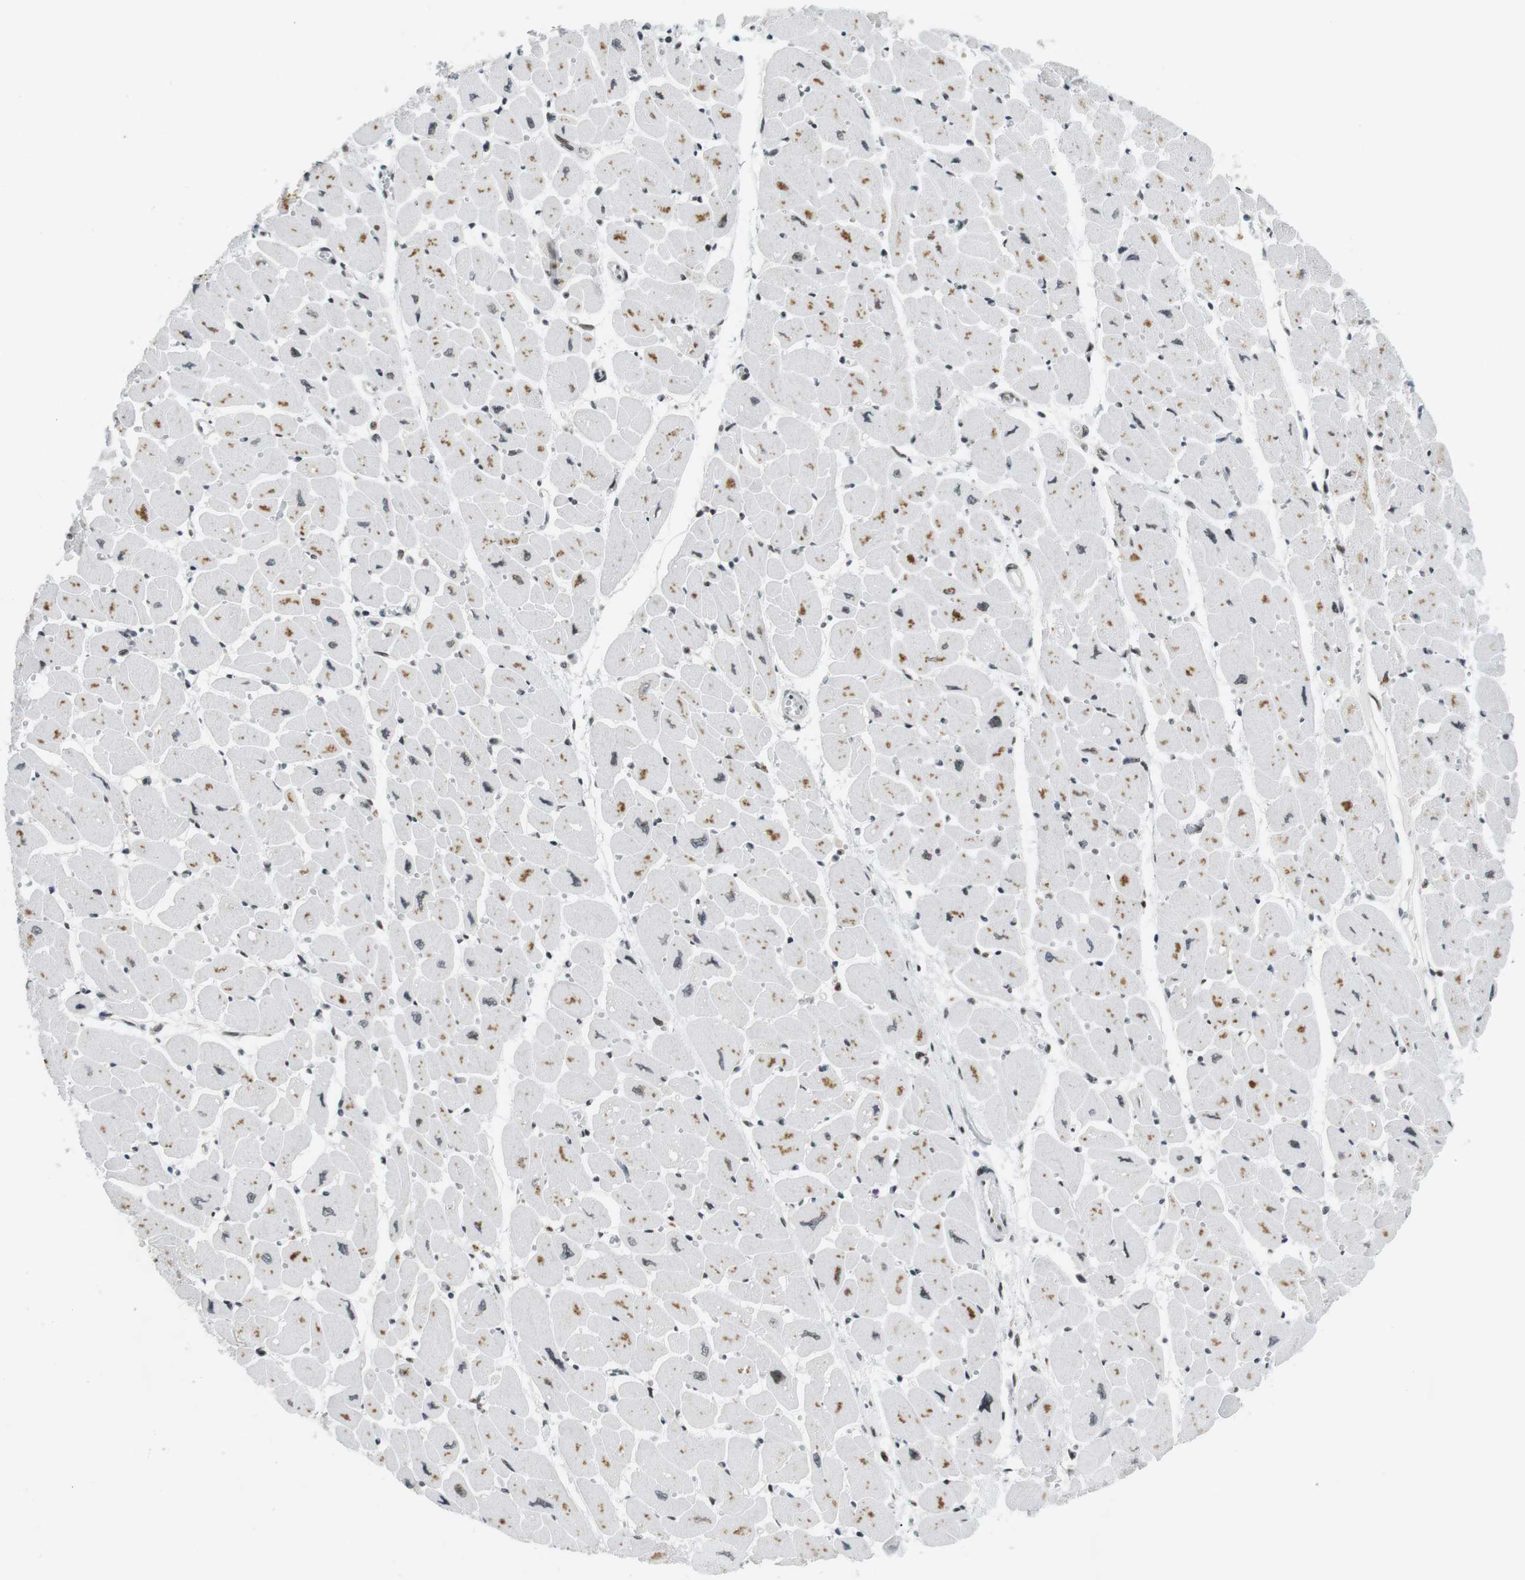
{"staining": {"intensity": "weak", "quantity": "25%-75%", "location": "cytoplasmic/membranous,nuclear"}, "tissue": "heart muscle", "cell_type": "Cardiomyocytes", "image_type": "normal", "snomed": [{"axis": "morphology", "description": "Normal tissue, NOS"}, {"axis": "topography", "description": "Heart"}], "caption": "High-power microscopy captured an immunohistochemistry image of unremarkable heart muscle, revealing weak cytoplasmic/membranous,nuclear positivity in approximately 25%-75% of cardiomyocytes.", "gene": "CDC27", "patient": {"sex": "female", "age": 54}}